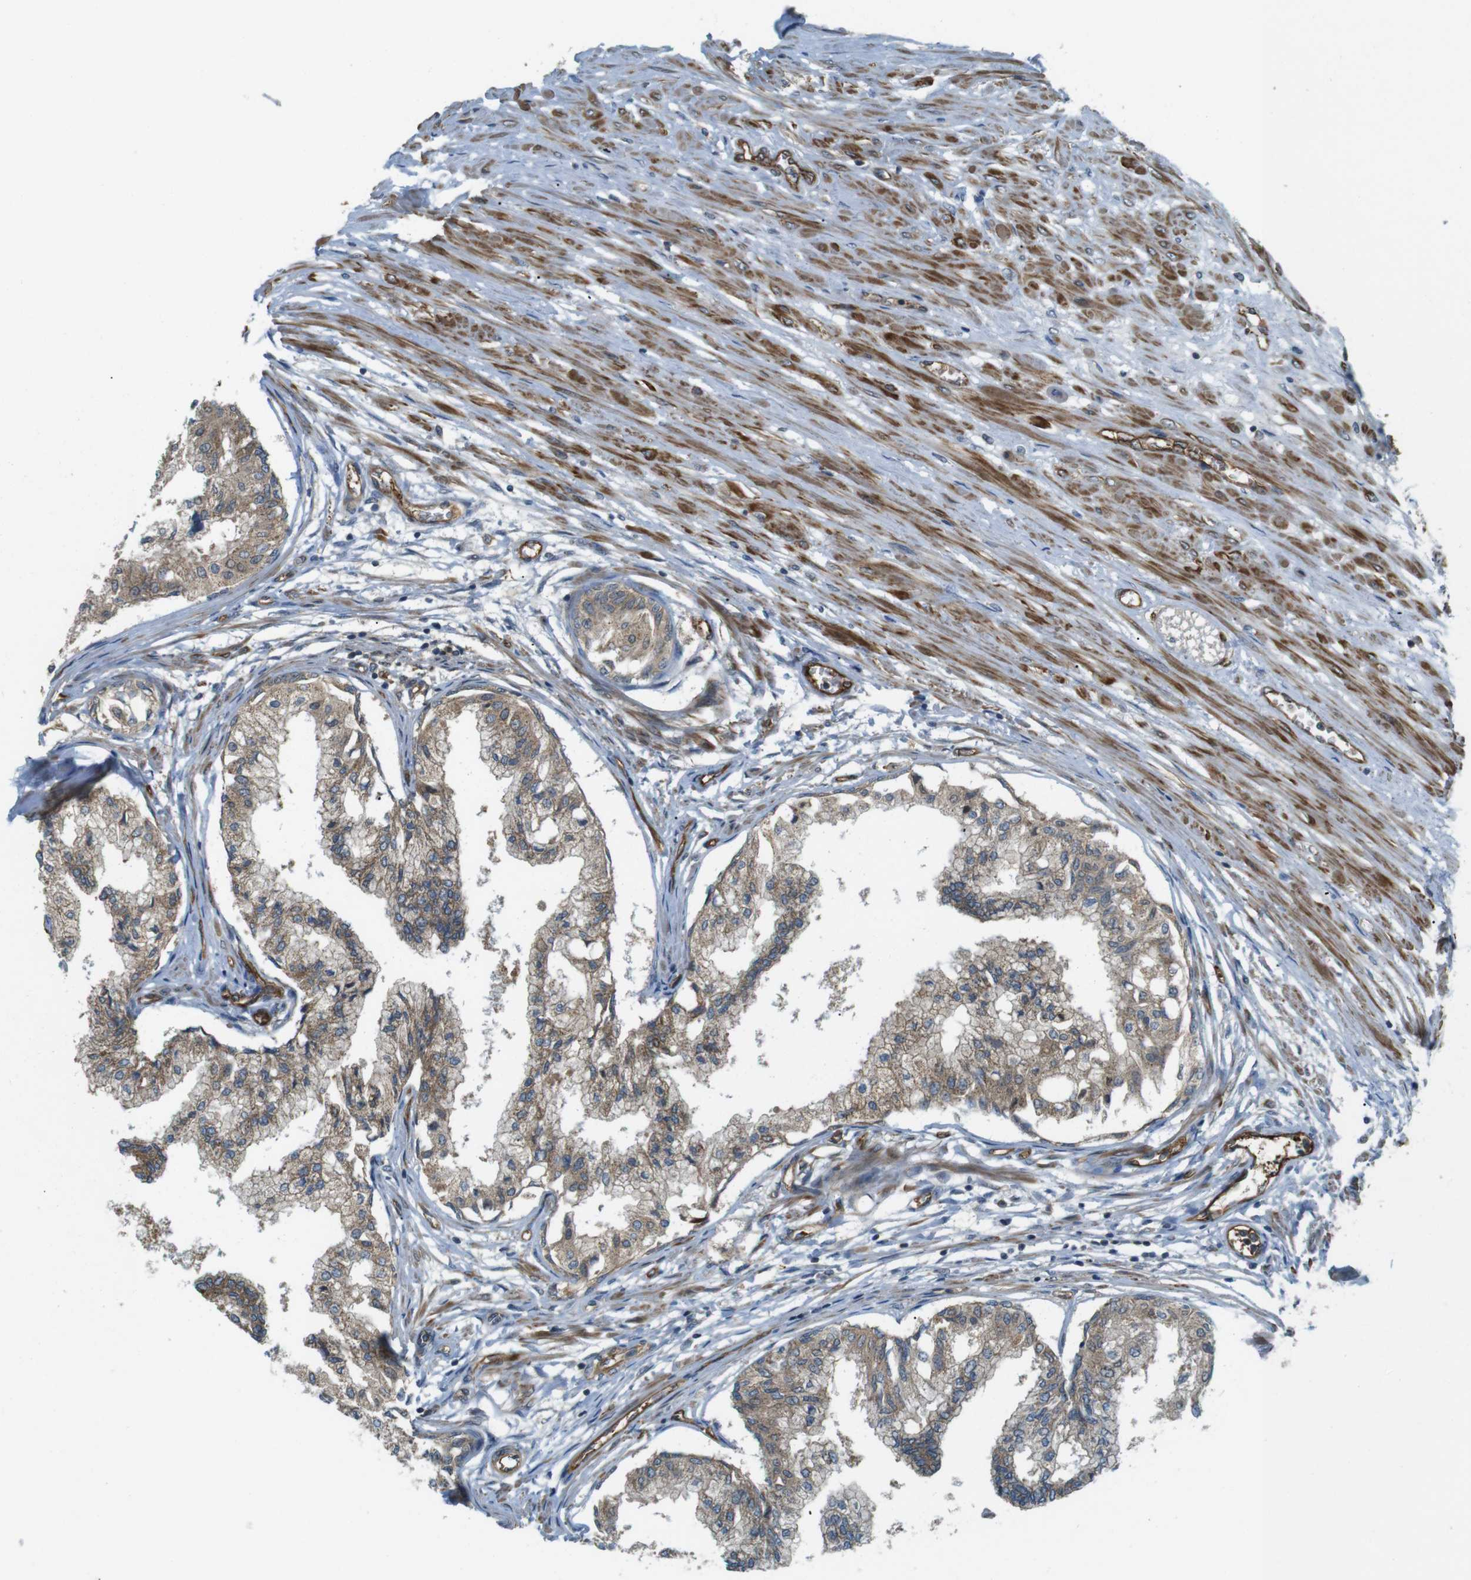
{"staining": {"intensity": "weak", "quantity": ">75%", "location": "cytoplasmic/membranous"}, "tissue": "prostate", "cell_type": "Glandular cells", "image_type": "normal", "snomed": [{"axis": "morphology", "description": "Normal tissue, NOS"}, {"axis": "topography", "description": "Prostate"}, {"axis": "topography", "description": "Seminal veicle"}], "caption": "Weak cytoplasmic/membranous positivity for a protein is appreciated in about >75% of glandular cells of normal prostate using IHC.", "gene": "TSC1", "patient": {"sex": "male", "age": 60}}